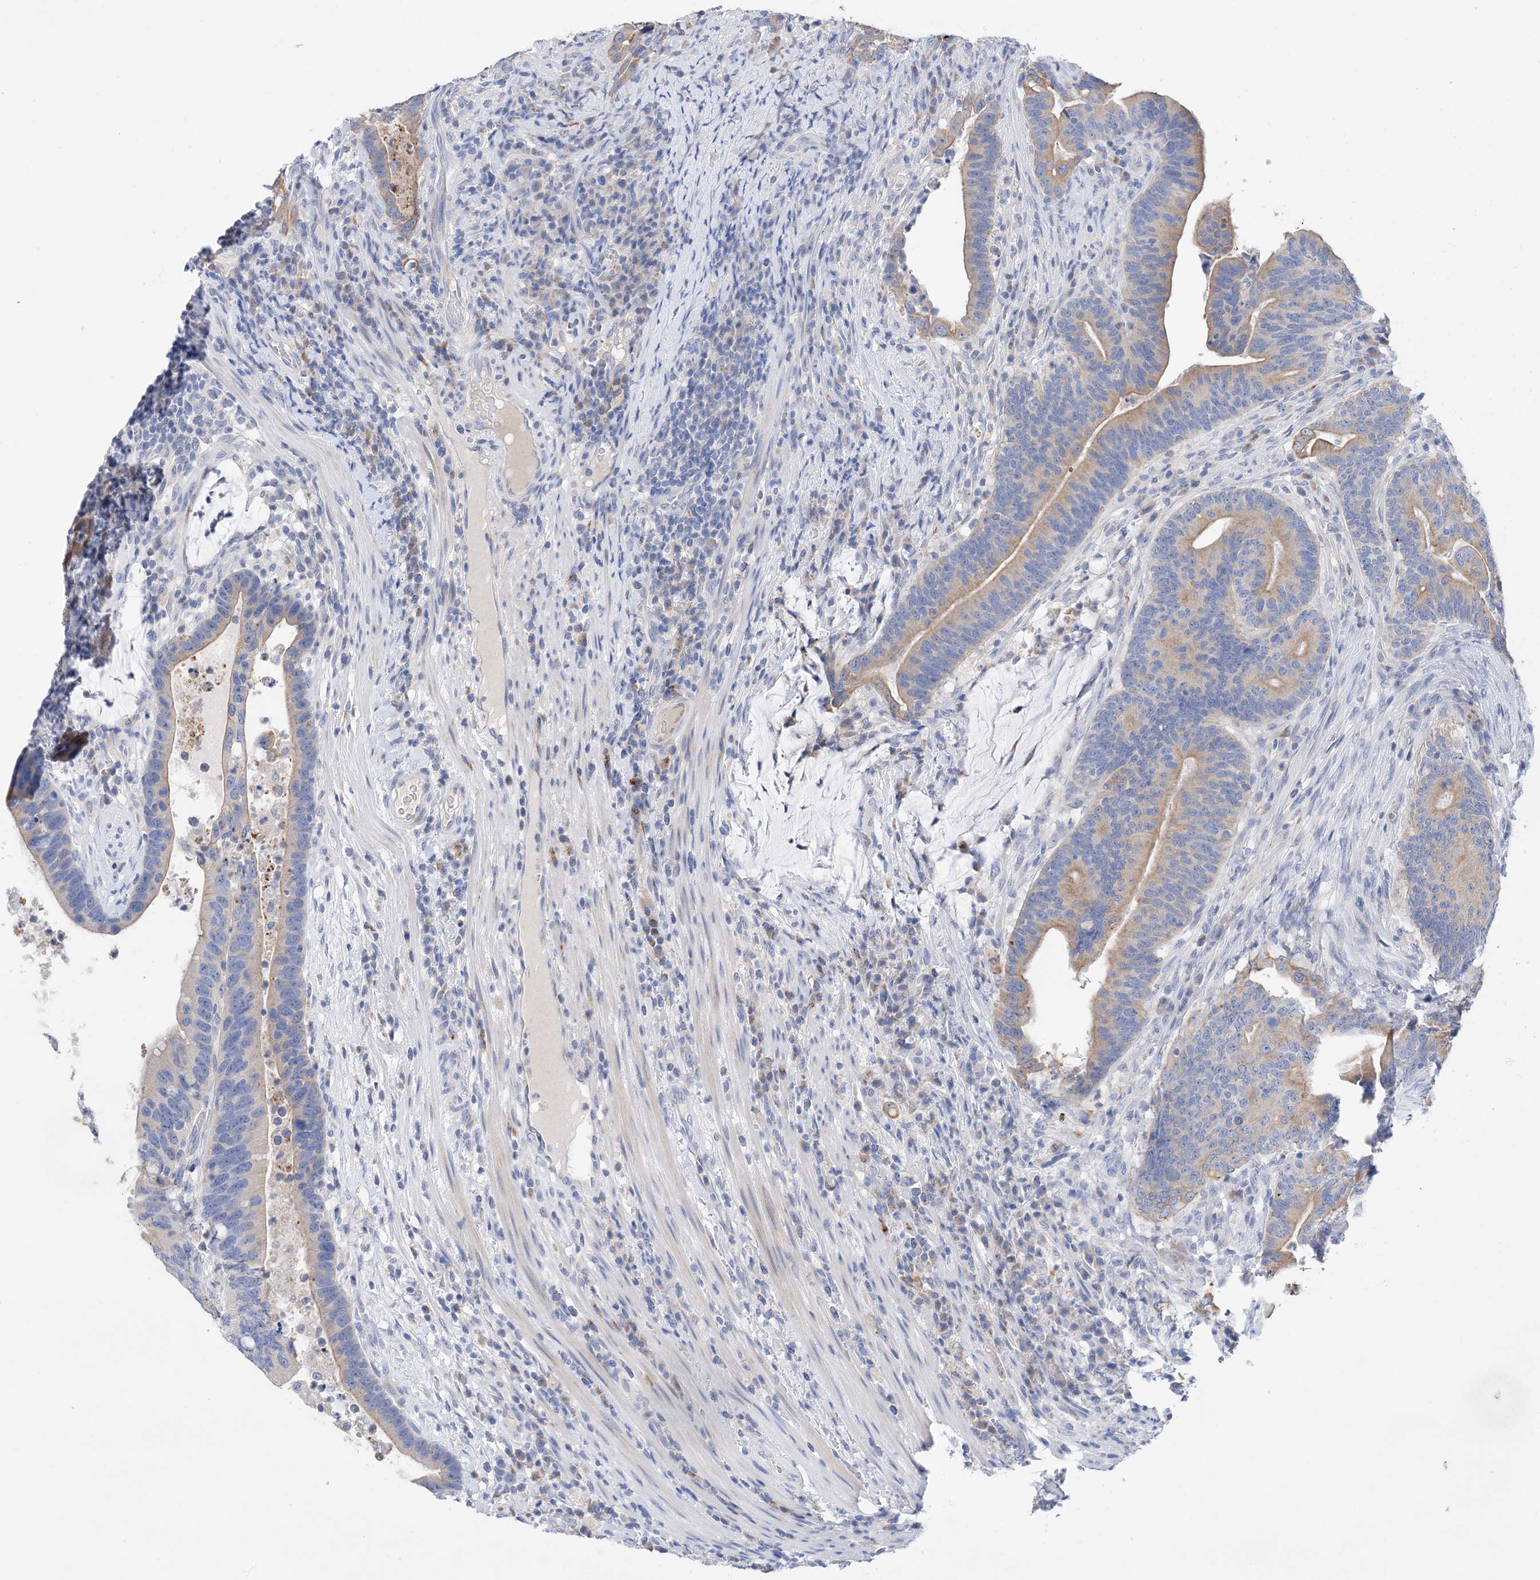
{"staining": {"intensity": "weak", "quantity": ">75%", "location": "cytoplasmic/membranous"}, "tissue": "colorectal cancer", "cell_type": "Tumor cells", "image_type": "cancer", "snomed": [{"axis": "morphology", "description": "Adenocarcinoma, NOS"}, {"axis": "topography", "description": "Colon"}], "caption": "Human colorectal cancer (adenocarcinoma) stained for a protein (brown) exhibits weak cytoplasmic/membranous positive positivity in about >75% of tumor cells.", "gene": "PLK4", "patient": {"sex": "female", "age": 66}}